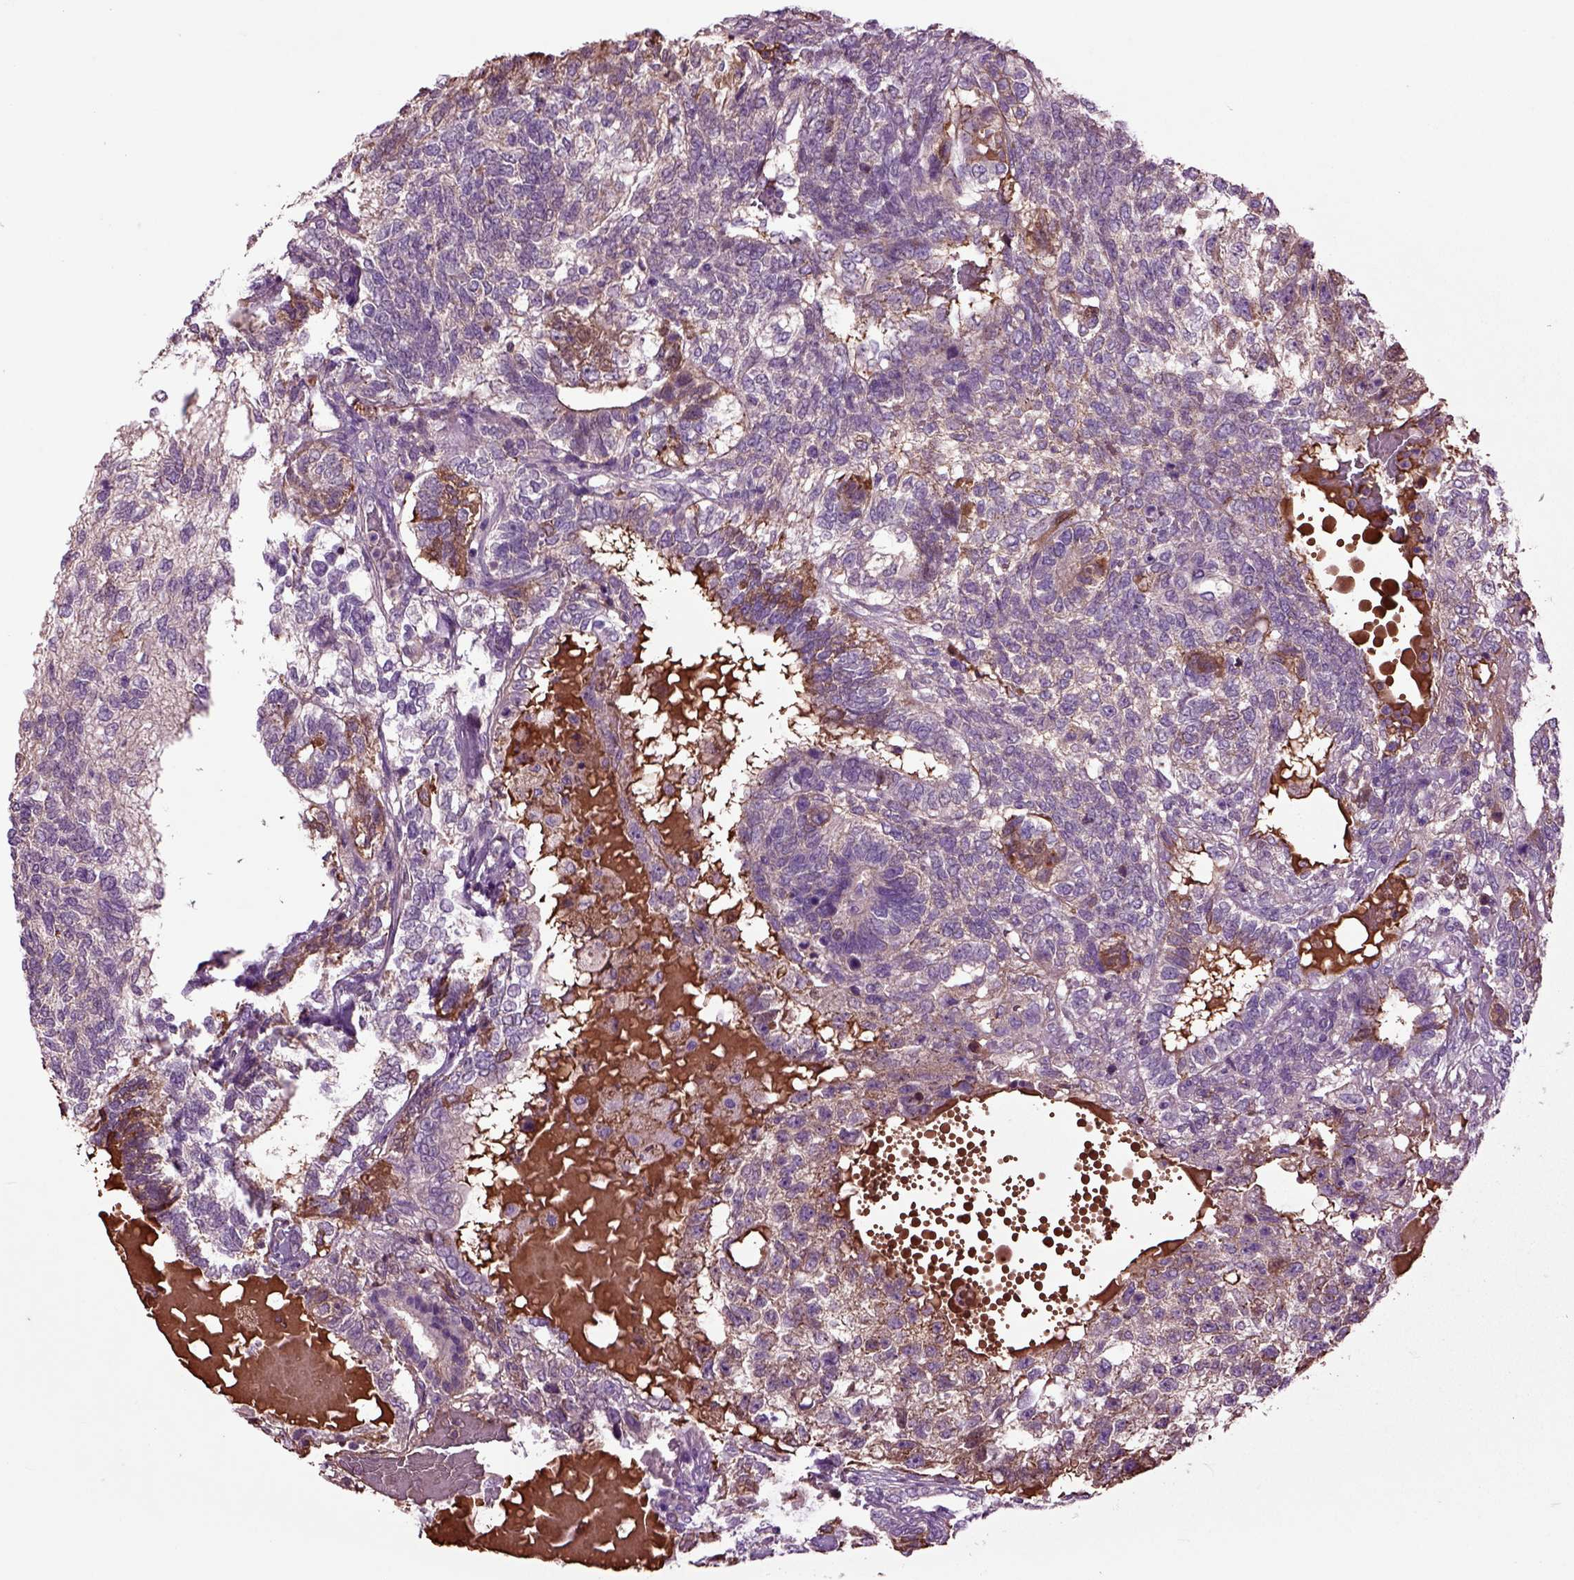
{"staining": {"intensity": "negative", "quantity": "none", "location": "none"}, "tissue": "testis cancer", "cell_type": "Tumor cells", "image_type": "cancer", "snomed": [{"axis": "morphology", "description": "Seminoma, NOS"}, {"axis": "morphology", "description": "Carcinoma, Embryonal, NOS"}, {"axis": "topography", "description": "Testis"}], "caption": "Immunohistochemistry photomicrograph of neoplastic tissue: testis embryonal carcinoma stained with DAB (3,3'-diaminobenzidine) reveals no significant protein positivity in tumor cells.", "gene": "SPON1", "patient": {"sex": "male", "age": 41}}